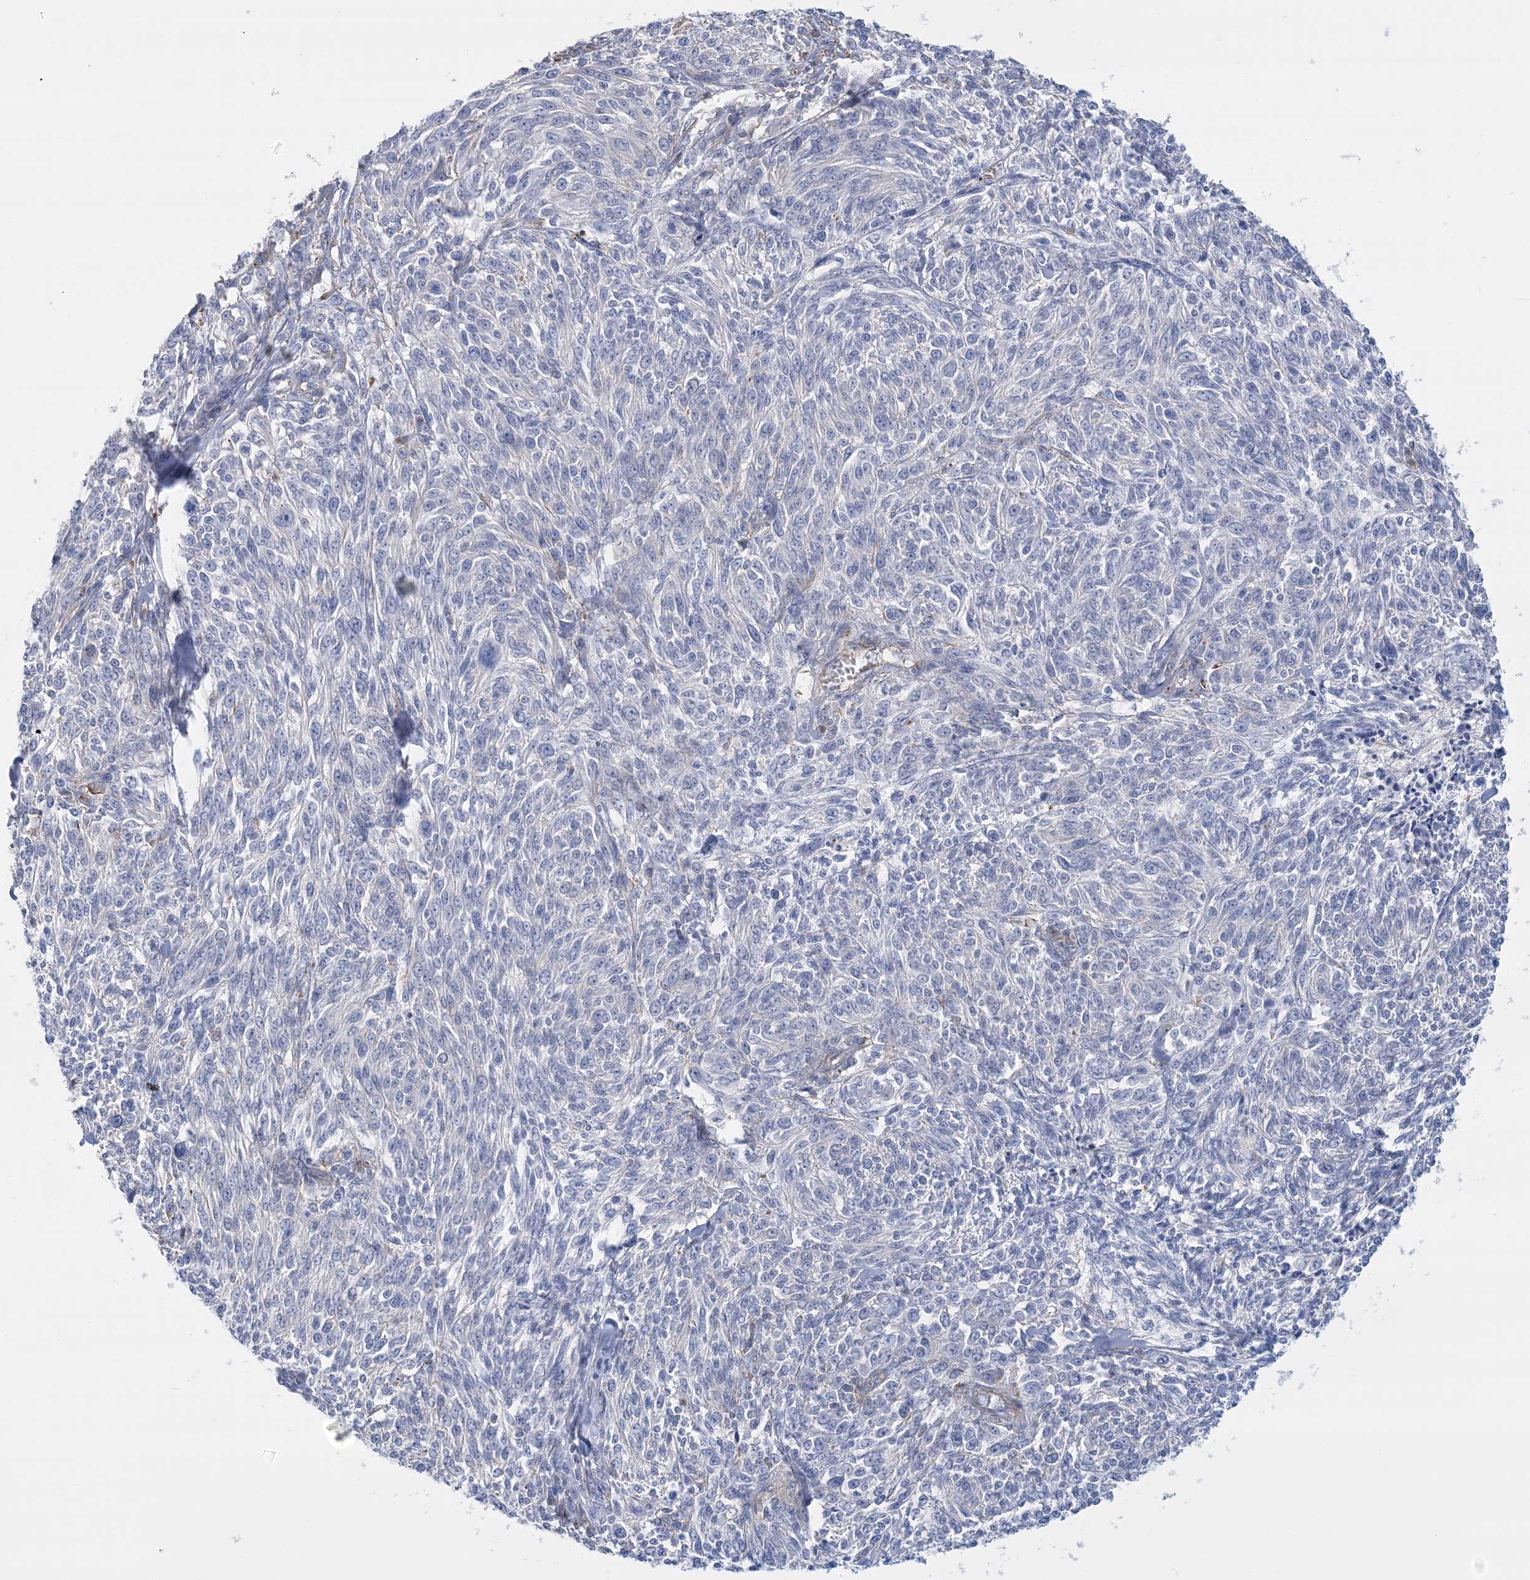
{"staining": {"intensity": "negative", "quantity": "none", "location": "none"}, "tissue": "melanoma", "cell_type": "Tumor cells", "image_type": "cancer", "snomed": [{"axis": "morphology", "description": "Malignant melanoma, NOS"}, {"axis": "topography", "description": "Skin of trunk"}], "caption": "This is an immunohistochemistry micrograph of melanoma. There is no positivity in tumor cells.", "gene": "C11orf21", "patient": {"sex": "male", "age": 71}}